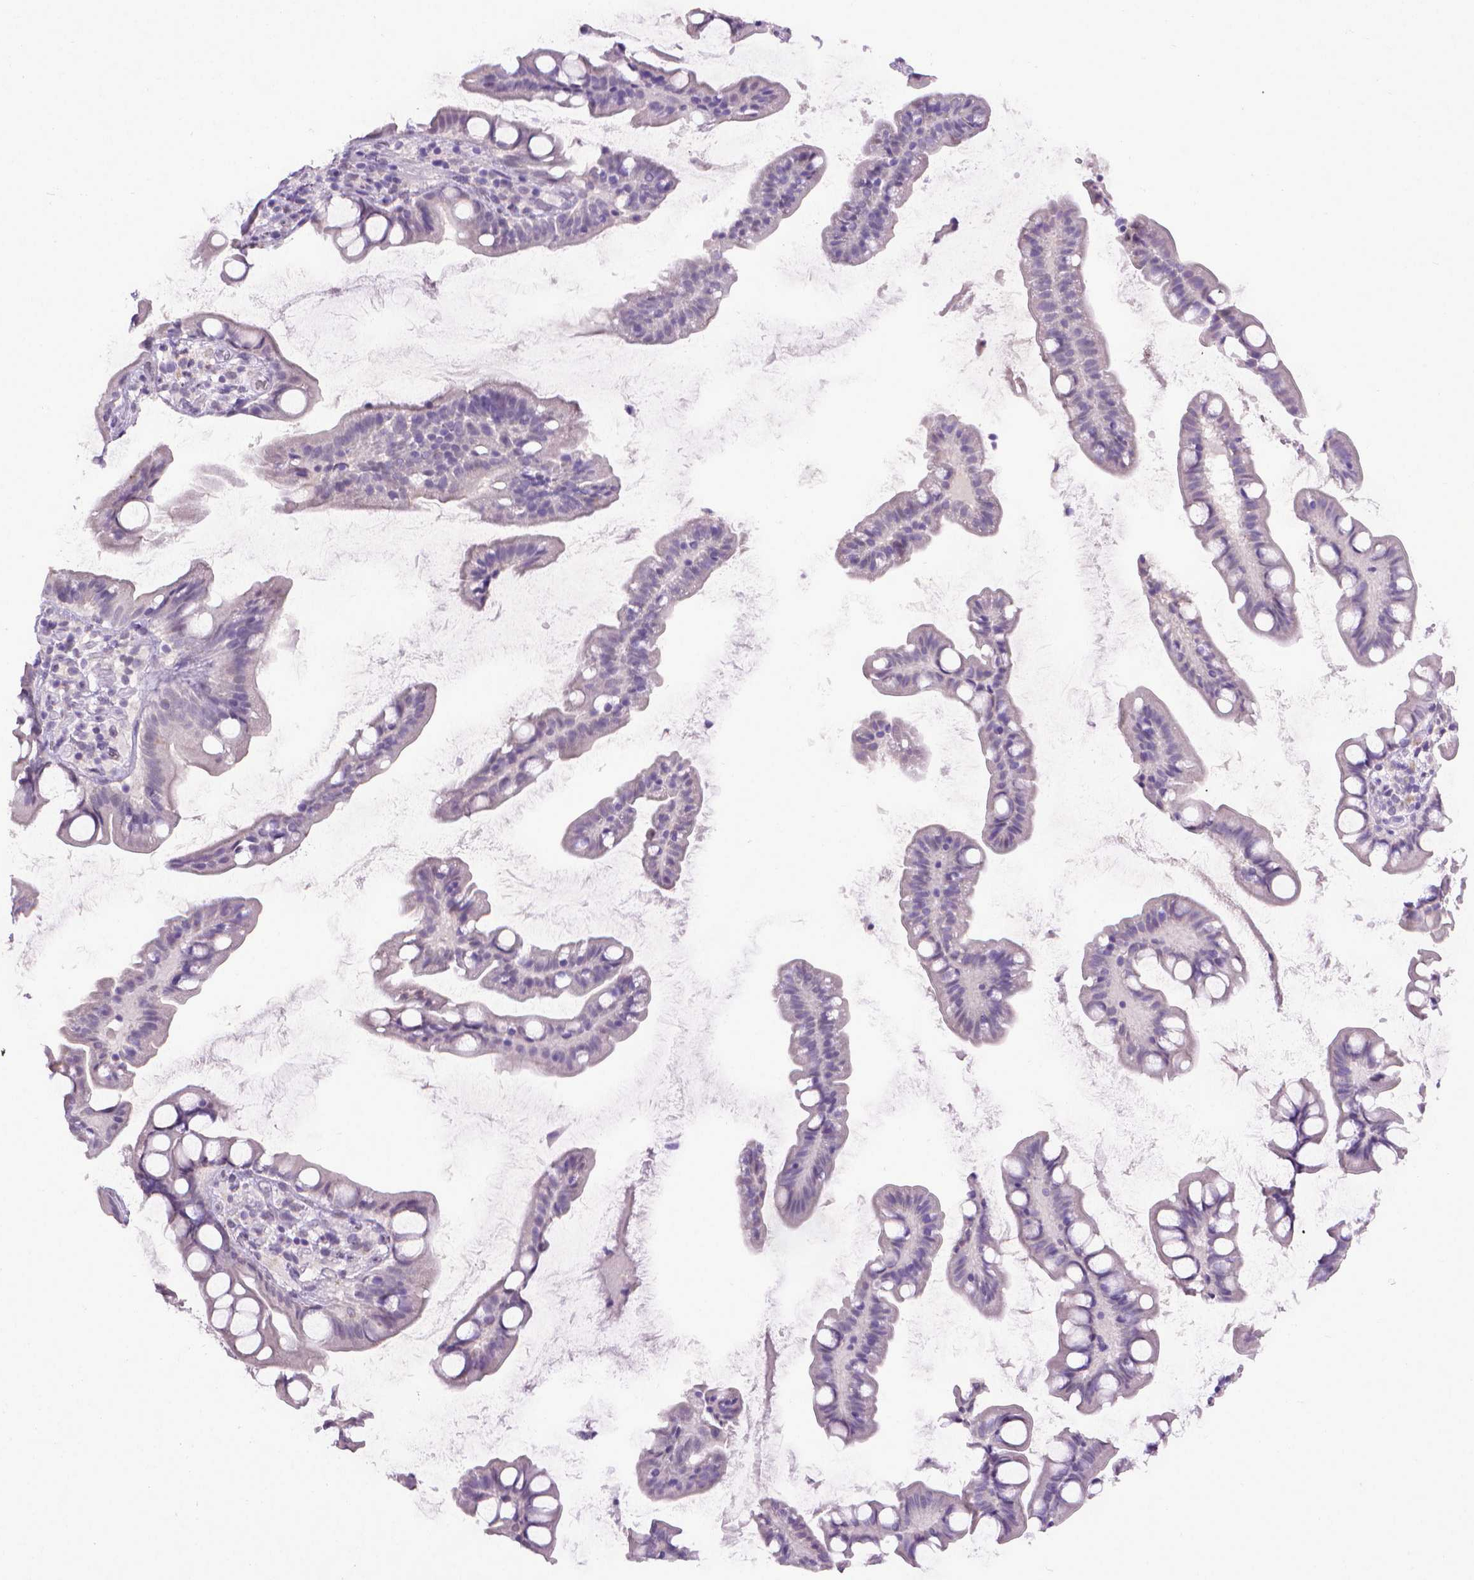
{"staining": {"intensity": "negative", "quantity": "none", "location": "none"}, "tissue": "small intestine", "cell_type": "Glandular cells", "image_type": "normal", "snomed": [{"axis": "morphology", "description": "Normal tissue, NOS"}, {"axis": "topography", "description": "Small intestine"}], "caption": "This micrograph is of benign small intestine stained with immunohistochemistry (IHC) to label a protein in brown with the nuclei are counter-stained blue. There is no positivity in glandular cells.", "gene": "KMO", "patient": {"sex": "male", "age": 70}}